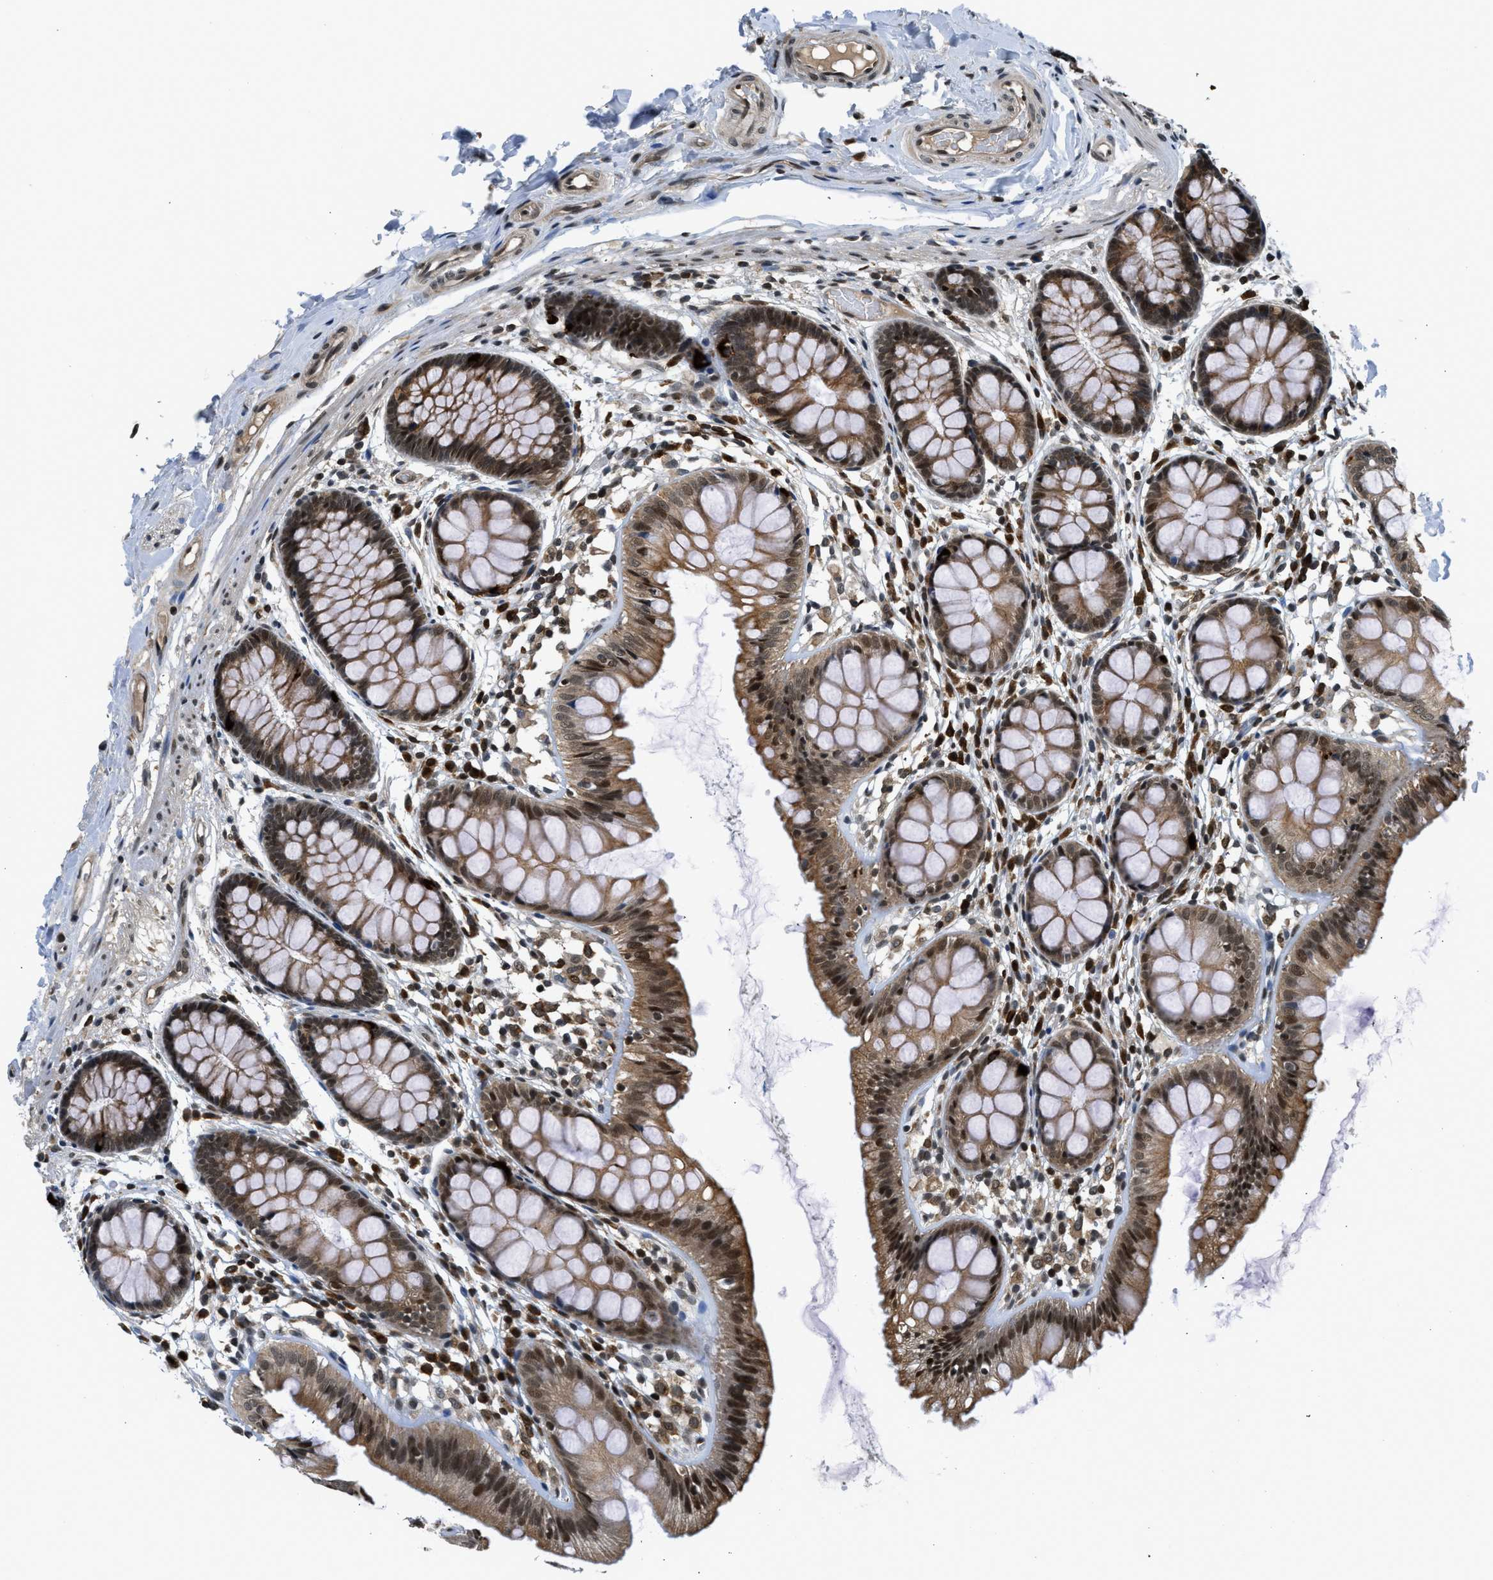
{"staining": {"intensity": "strong", "quantity": ">75%", "location": "nuclear"}, "tissue": "colon", "cell_type": "Endothelial cells", "image_type": "normal", "snomed": [{"axis": "morphology", "description": "Normal tissue, NOS"}, {"axis": "topography", "description": "Colon"}], "caption": "Protein analysis of unremarkable colon displays strong nuclear positivity in about >75% of endothelial cells. (Stains: DAB in brown, nuclei in blue, Microscopy: brightfield microscopy at high magnification).", "gene": "RETREG3", "patient": {"sex": "female", "age": 56}}